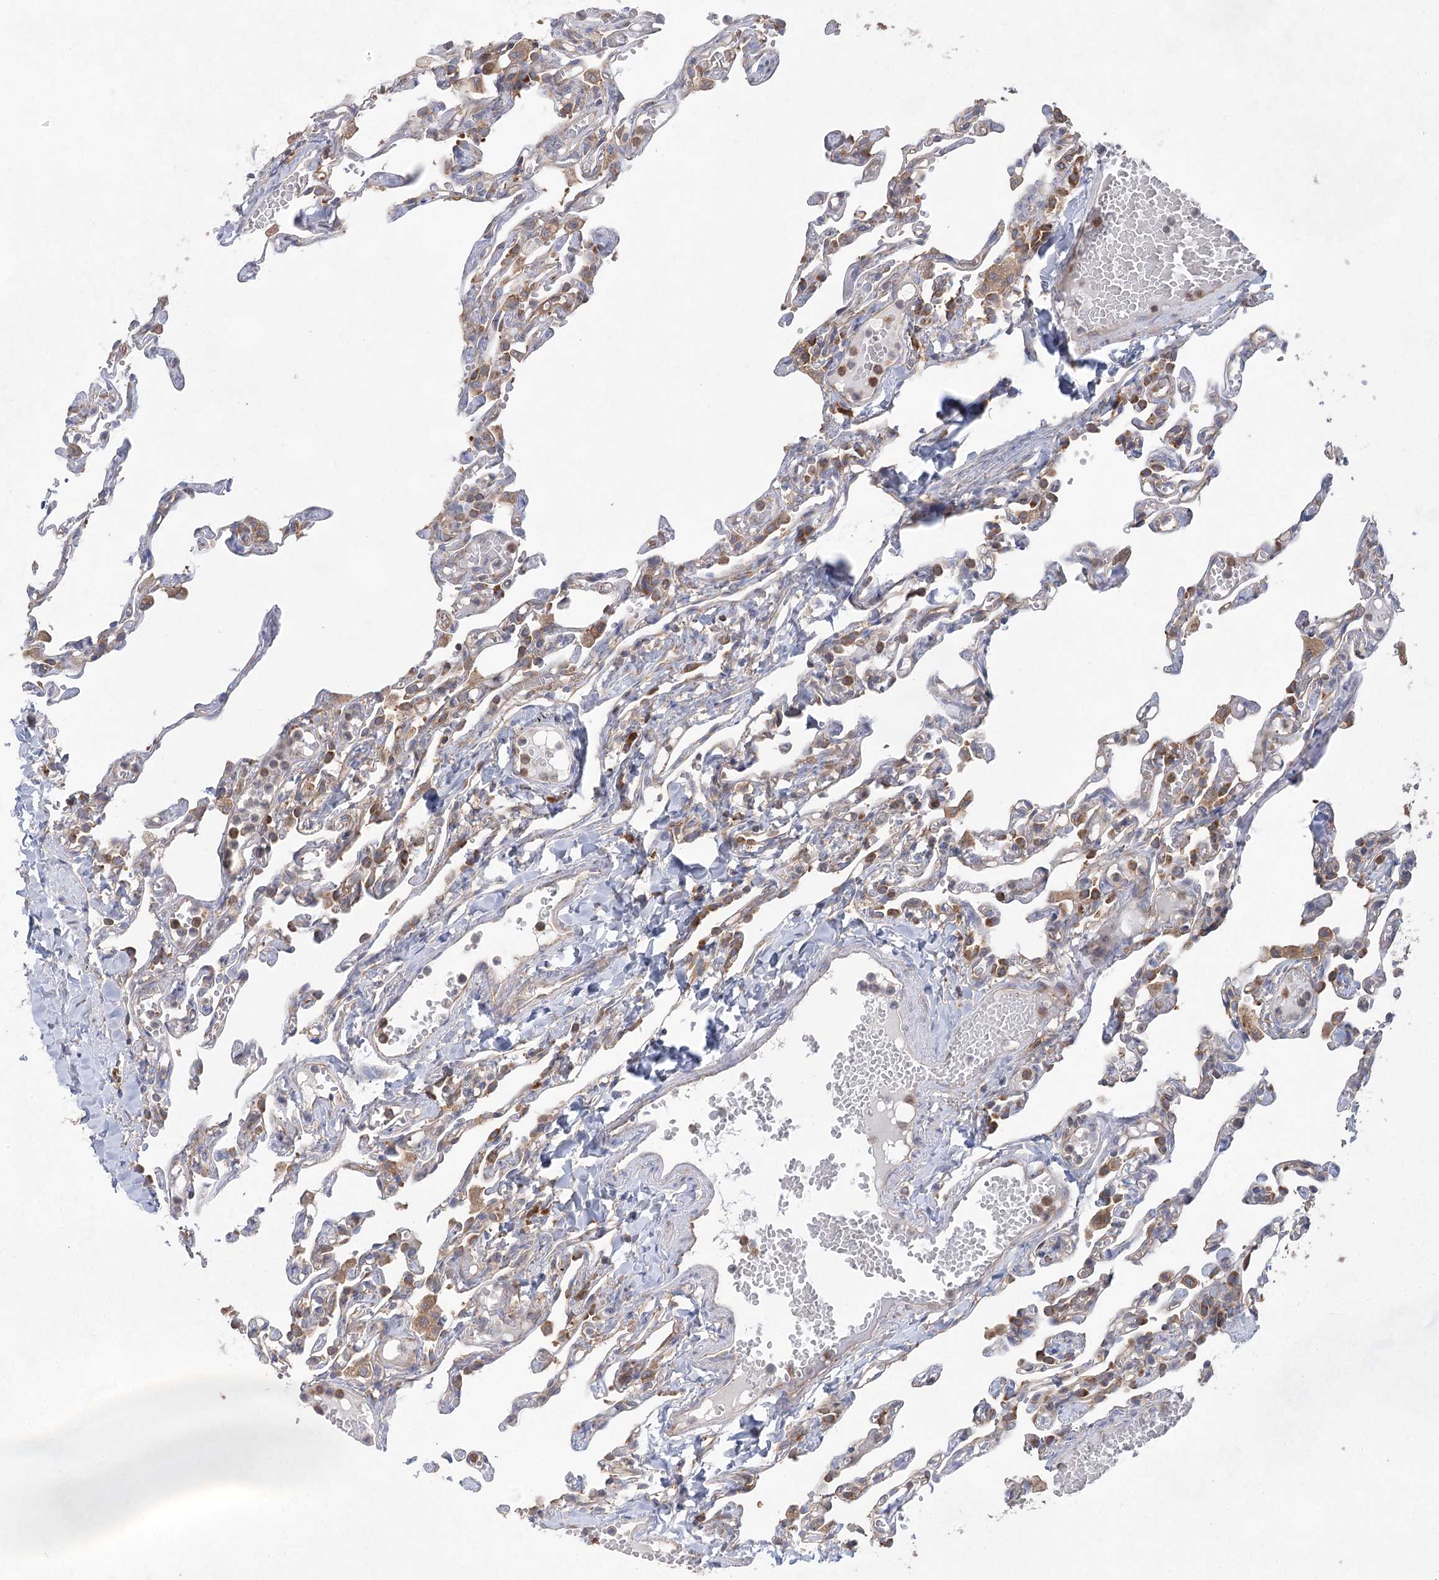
{"staining": {"intensity": "moderate", "quantity": "25%-75%", "location": "cytoplasmic/membranous"}, "tissue": "lung", "cell_type": "Alveolar cells", "image_type": "normal", "snomed": [{"axis": "morphology", "description": "Normal tissue, NOS"}, {"axis": "topography", "description": "Lung"}], "caption": "Protein staining reveals moderate cytoplasmic/membranous expression in about 25%-75% of alveolar cells in unremarkable lung. The staining was performed using DAB, with brown indicating positive protein expression. Nuclei are stained blue with hematoxylin.", "gene": "EIF3A", "patient": {"sex": "male", "age": 21}}